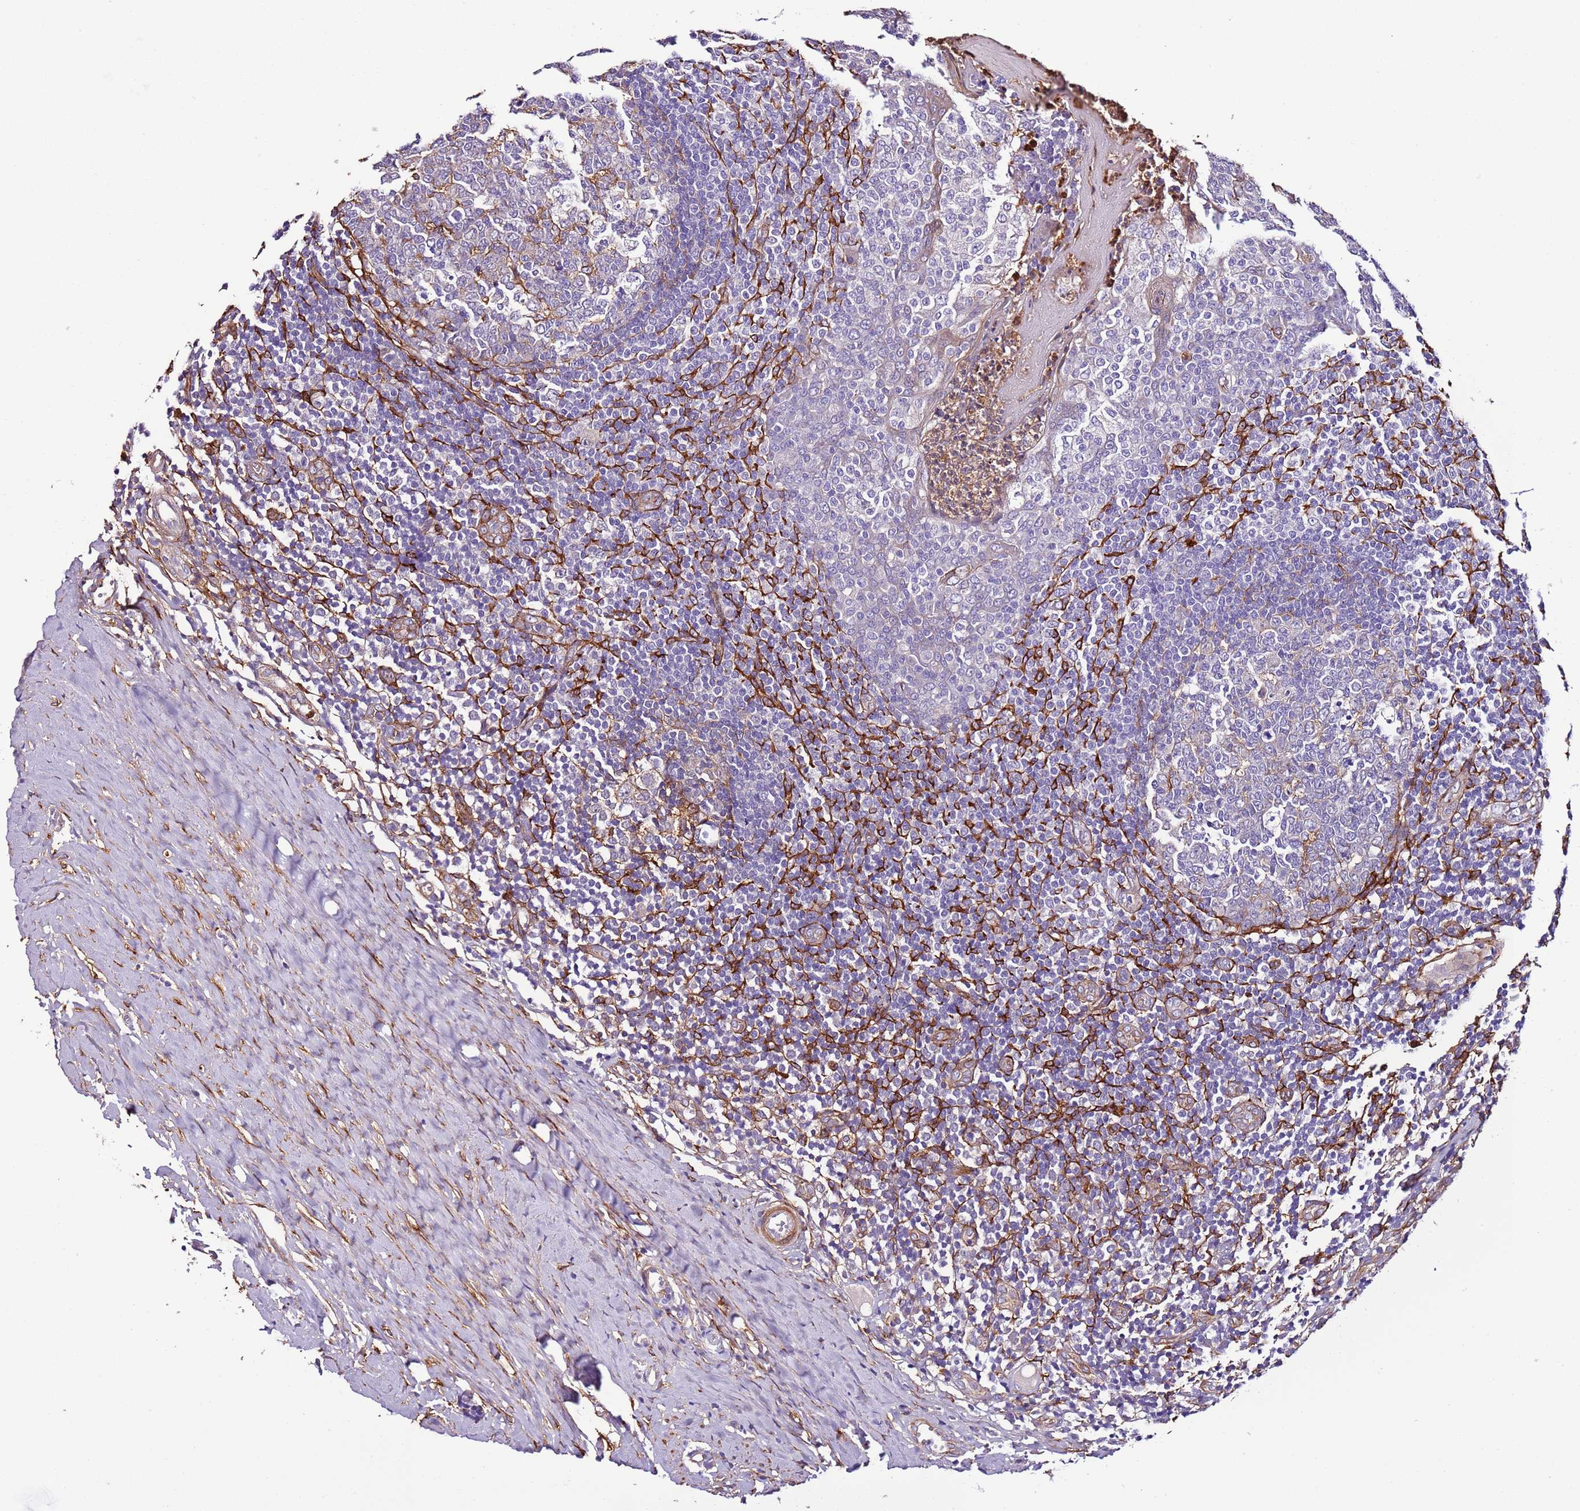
{"staining": {"intensity": "negative", "quantity": "none", "location": "none"}, "tissue": "tonsil", "cell_type": "Germinal center cells", "image_type": "normal", "snomed": [{"axis": "morphology", "description": "Normal tissue, NOS"}, {"axis": "topography", "description": "Tonsil"}], "caption": "DAB (3,3'-diaminobenzidine) immunohistochemical staining of benign human tonsil demonstrates no significant staining in germinal center cells.", "gene": "FAM174C", "patient": {"sex": "female", "age": 19}}